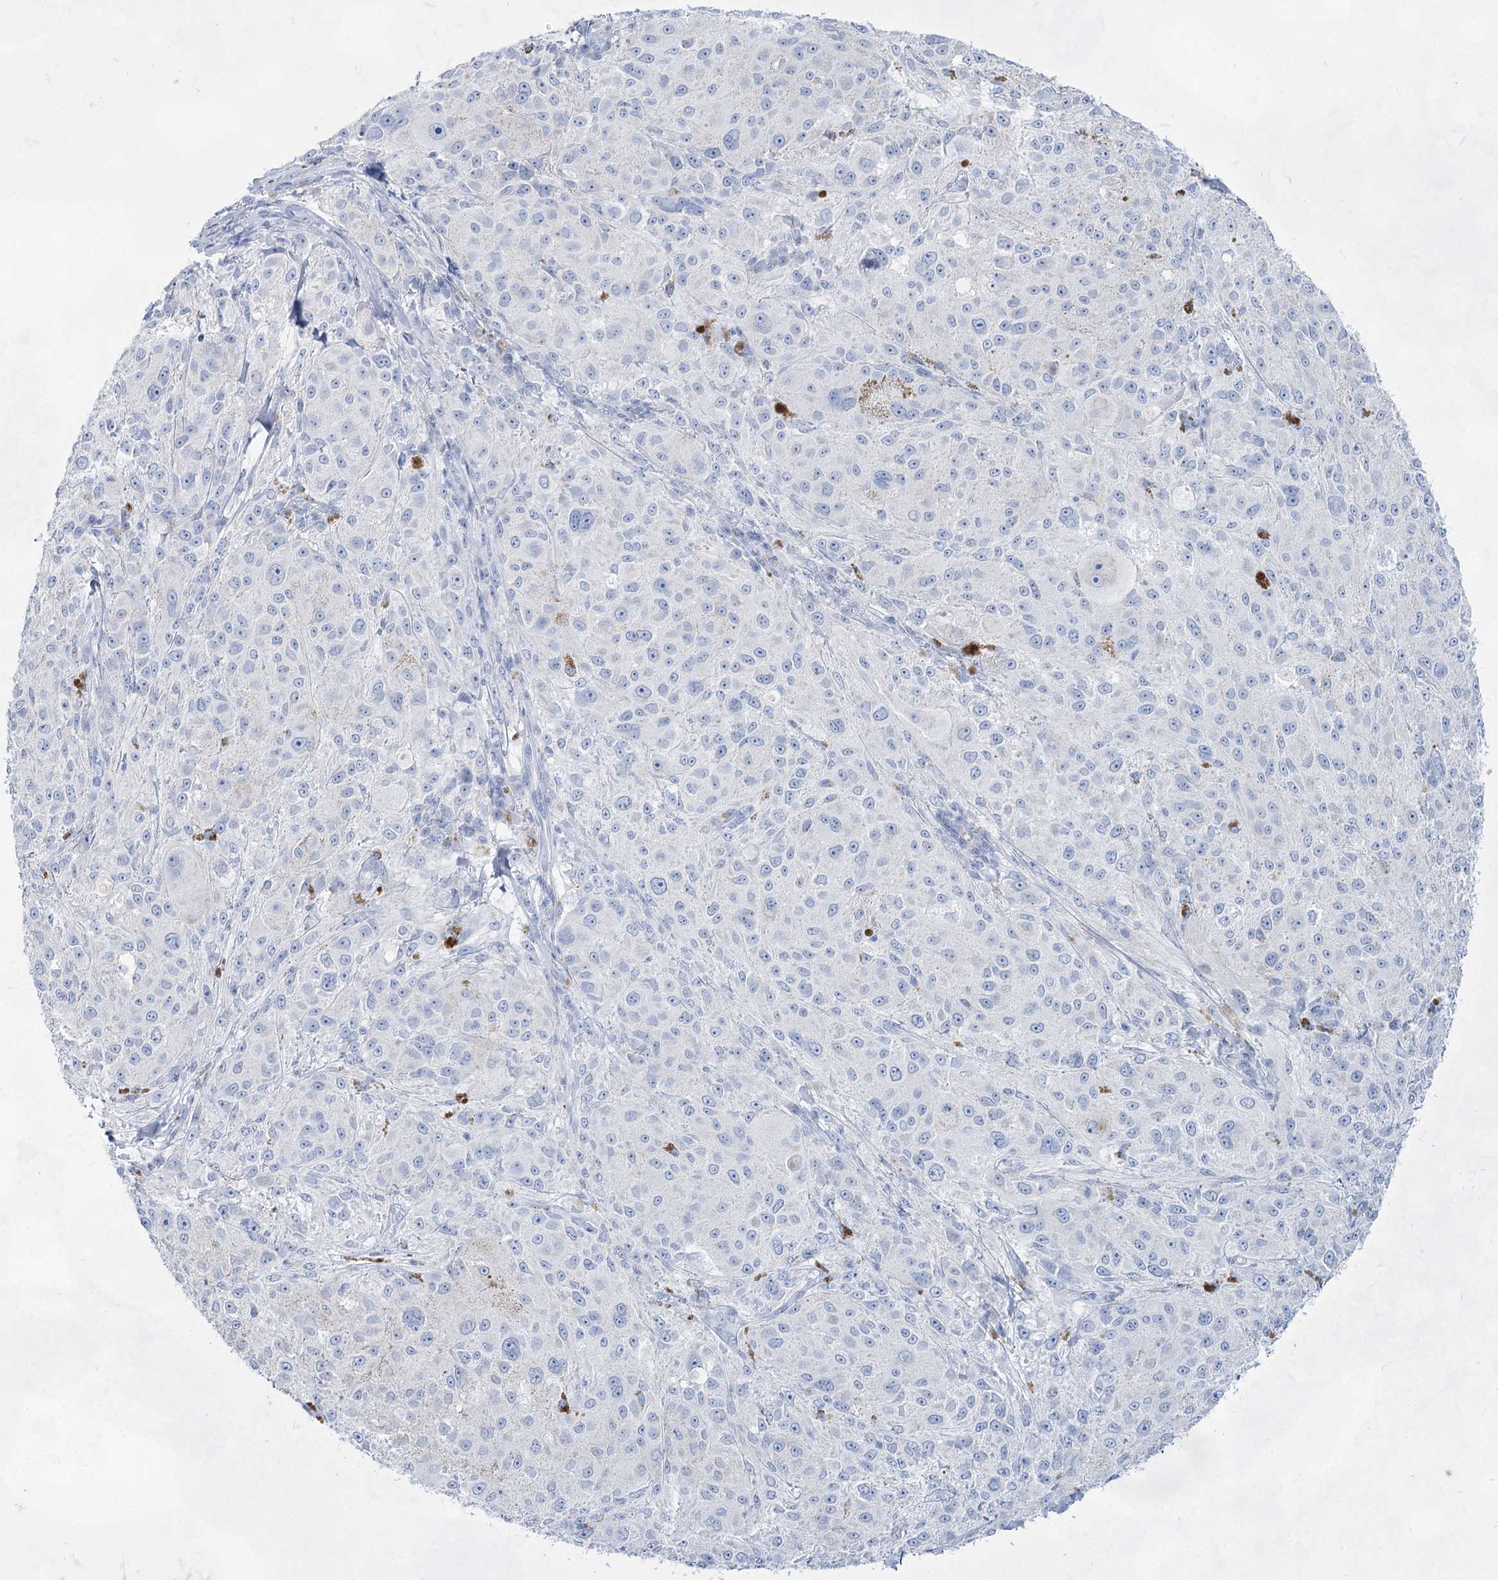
{"staining": {"intensity": "negative", "quantity": "none", "location": "none"}, "tissue": "melanoma", "cell_type": "Tumor cells", "image_type": "cancer", "snomed": [{"axis": "morphology", "description": "Necrosis, NOS"}, {"axis": "morphology", "description": "Malignant melanoma, NOS"}, {"axis": "topography", "description": "Skin"}], "caption": "Human melanoma stained for a protein using IHC exhibits no staining in tumor cells.", "gene": "ACRV1", "patient": {"sex": "female", "age": 87}}